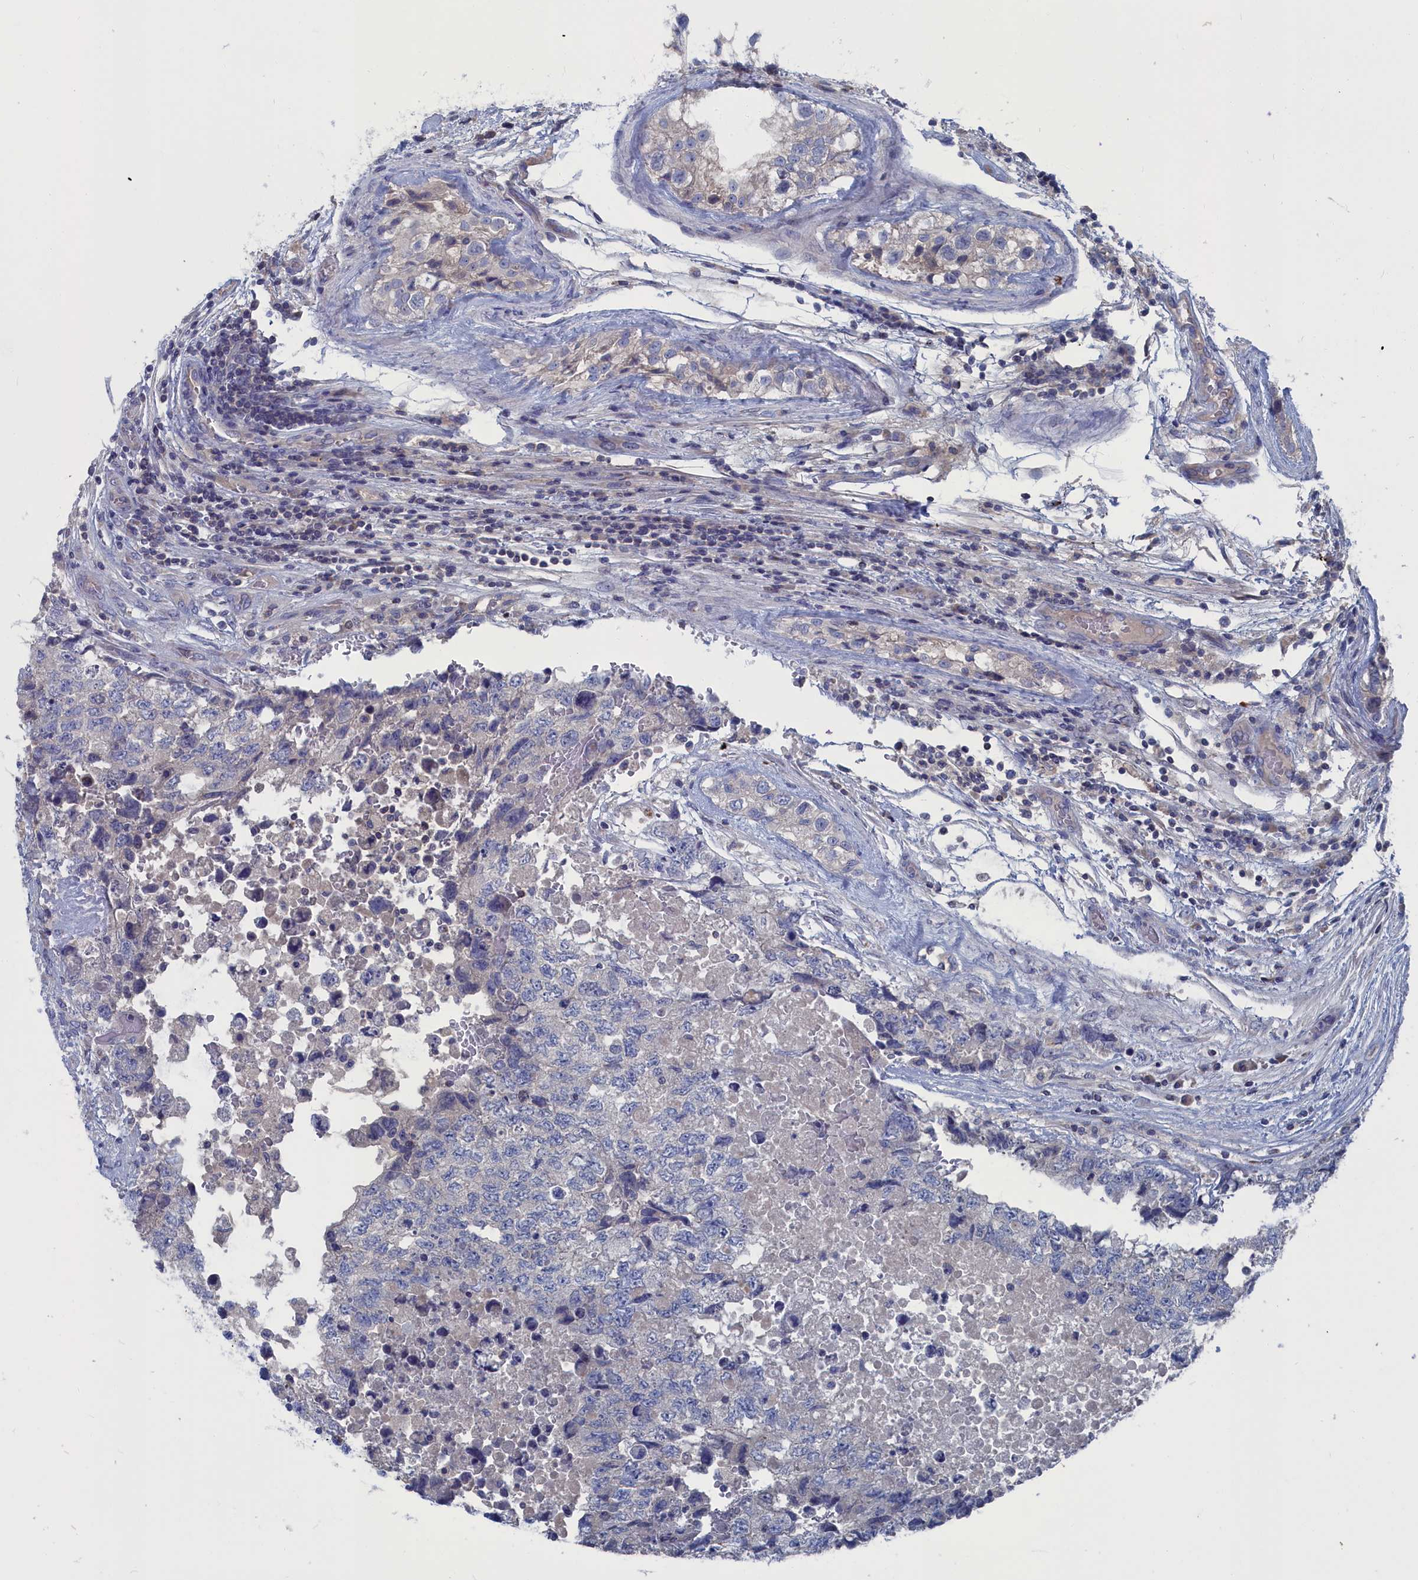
{"staining": {"intensity": "negative", "quantity": "none", "location": "none"}, "tissue": "testis cancer", "cell_type": "Tumor cells", "image_type": "cancer", "snomed": [{"axis": "morphology", "description": "Carcinoma, Embryonal, NOS"}, {"axis": "topography", "description": "Testis"}], "caption": "A histopathology image of testis cancer (embryonal carcinoma) stained for a protein exhibits no brown staining in tumor cells.", "gene": "CEND1", "patient": {"sex": "male", "age": 36}}